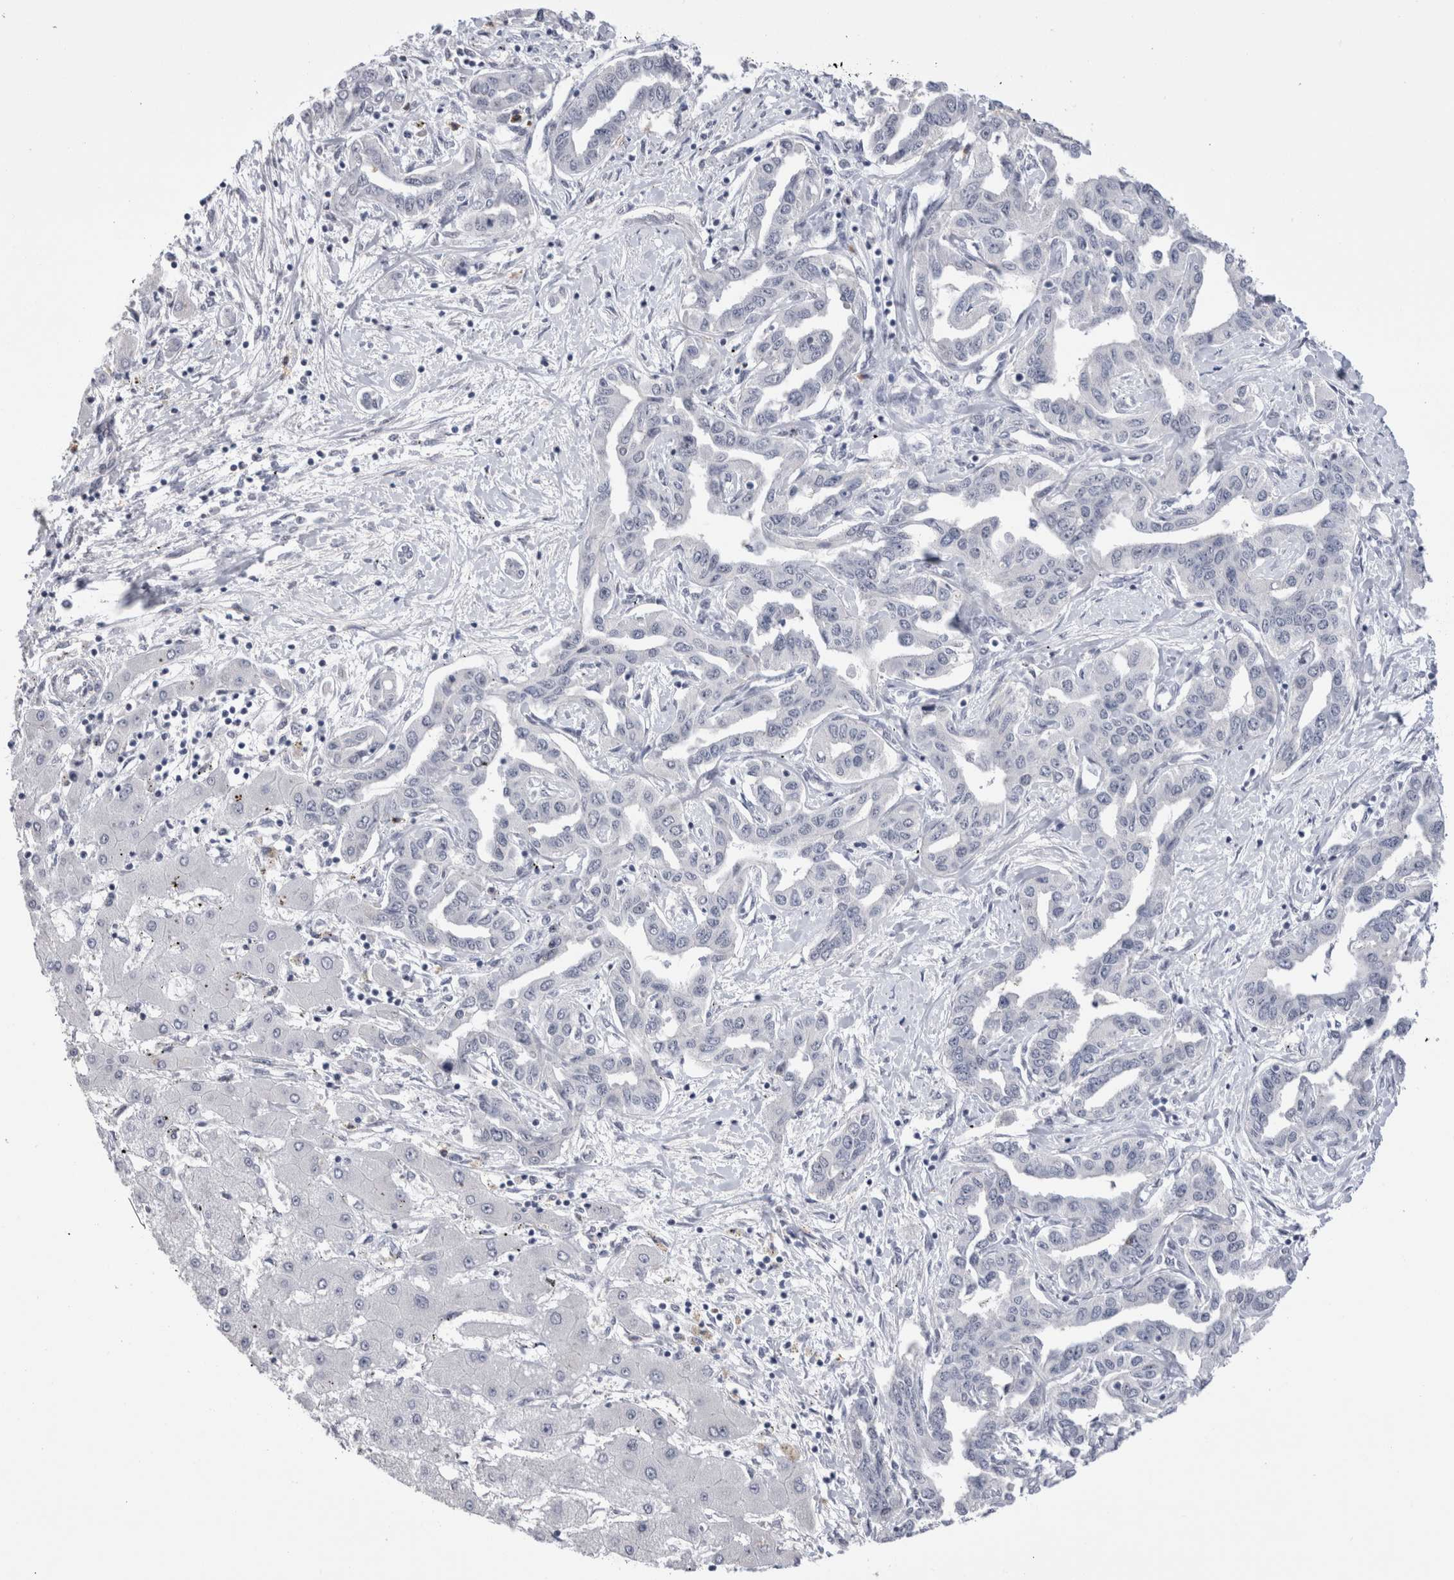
{"staining": {"intensity": "negative", "quantity": "none", "location": "none"}, "tissue": "liver cancer", "cell_type": "Tumor cells", "image_type": "cancer", "snomed": [{"axis": "morphology", "description": "Cholangiocarcinoma"}, {"axis": "topography", "description": "Liver"}], "caption": "Liver cancer (cholangiocarcinoma) was stained to show a protein in brown. There is no significant expression in tumor cells.", "gene": "RBM6", "patient": {"sex": "male", "age": 59}}